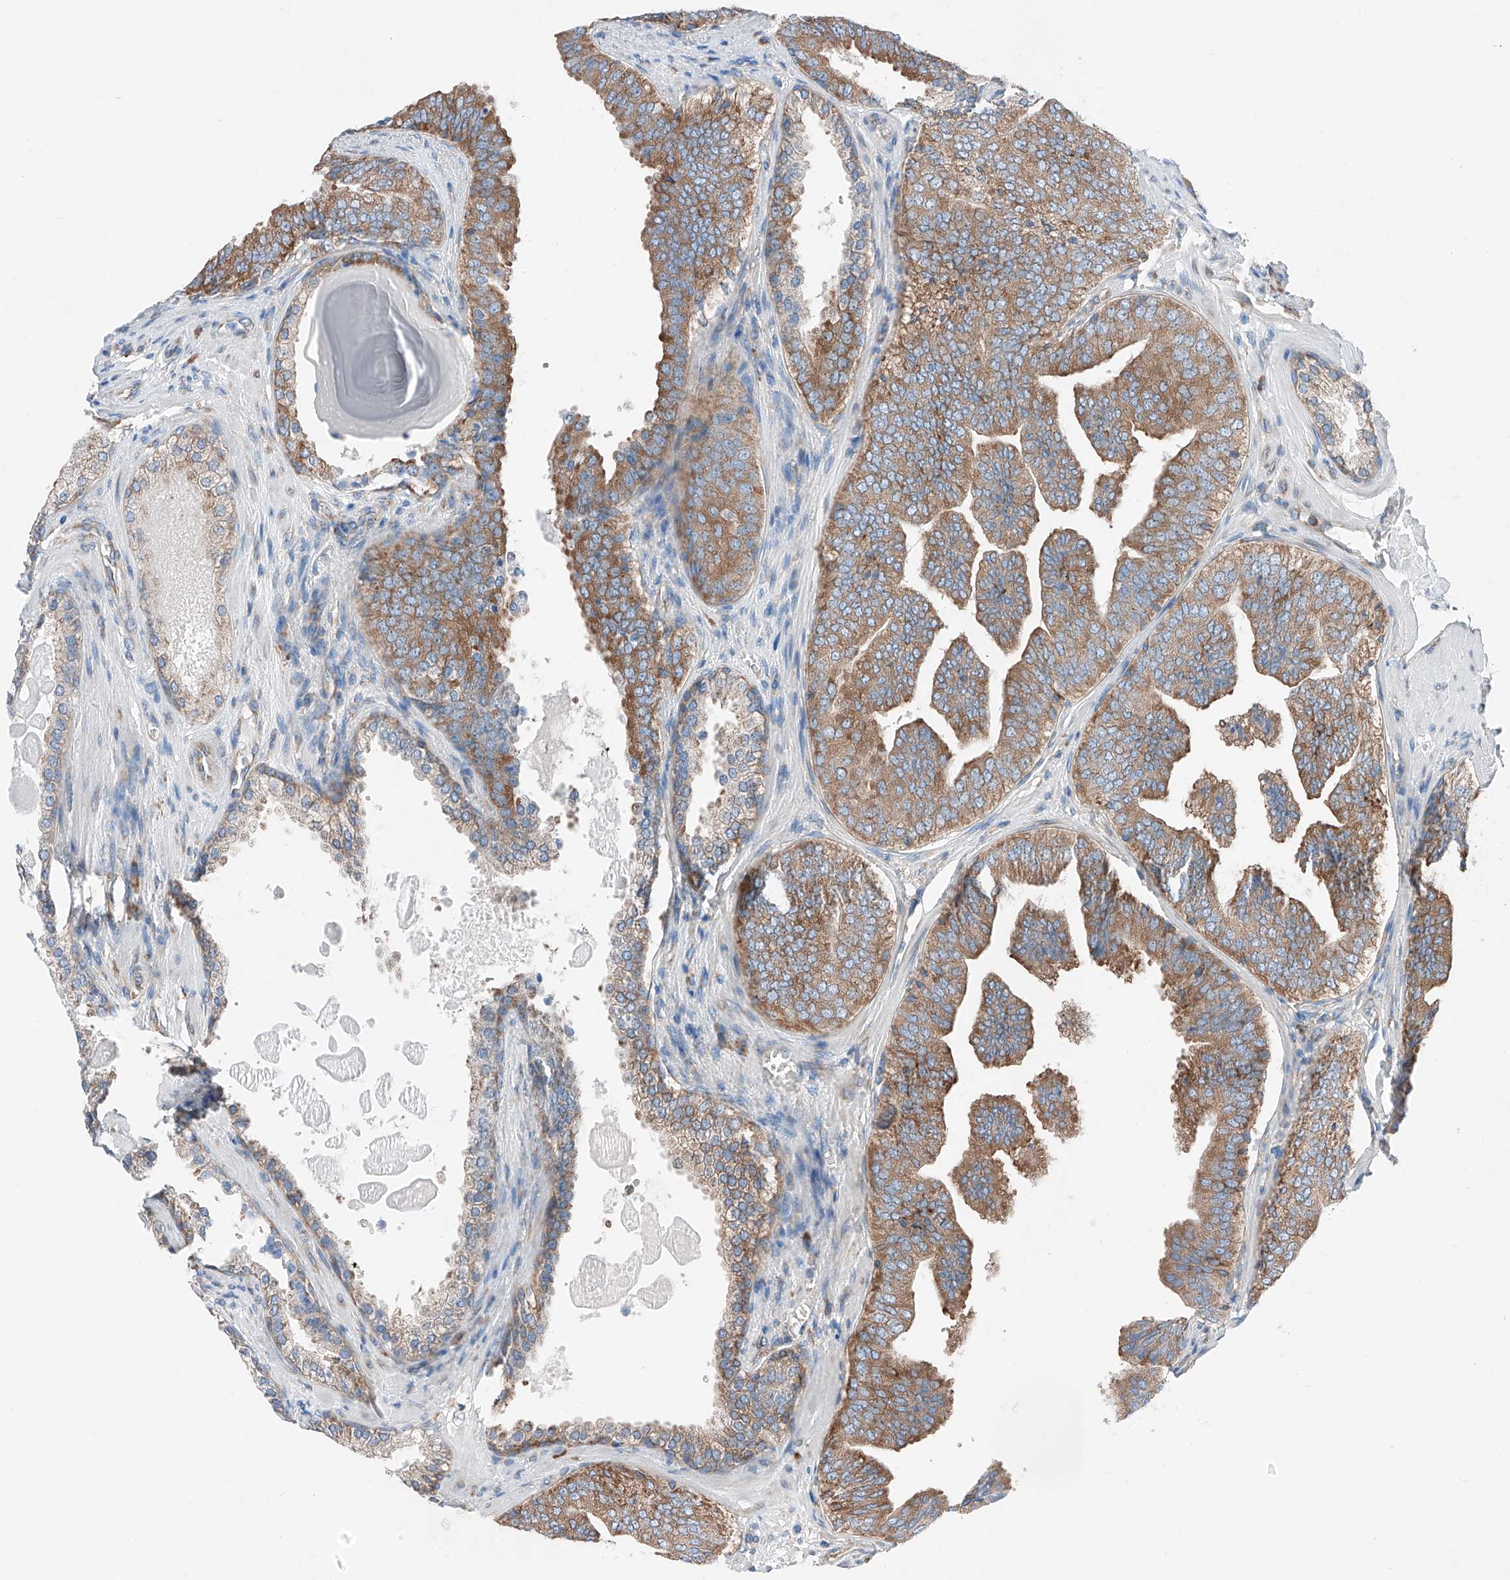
{"staining": {"intensity": "moderate", "quantity": ">75%", "location": "cytoplasmic/membranous"}, "tissue": "prostate cancer", "cell_type": "Tumor cells", "image_type": "cancer", "snomed": [{"axis": "morphology", "description": "Normal morphology"}, {"axis": "morphology", "description": "Adenocarcinoma, Low grade"}, {"axis": "topography", "description": "Prostate"}], "caption": "IHC histopathology image of adenocarcinoma (low-grade) (prostate) stained for a protein (brown), which reveals medium levels of moderate cytoplasmic/membranous staining in about >75% of tumor cells.", "gene": "CRELD1", "patient": {"sex": "male", "age": 72}}